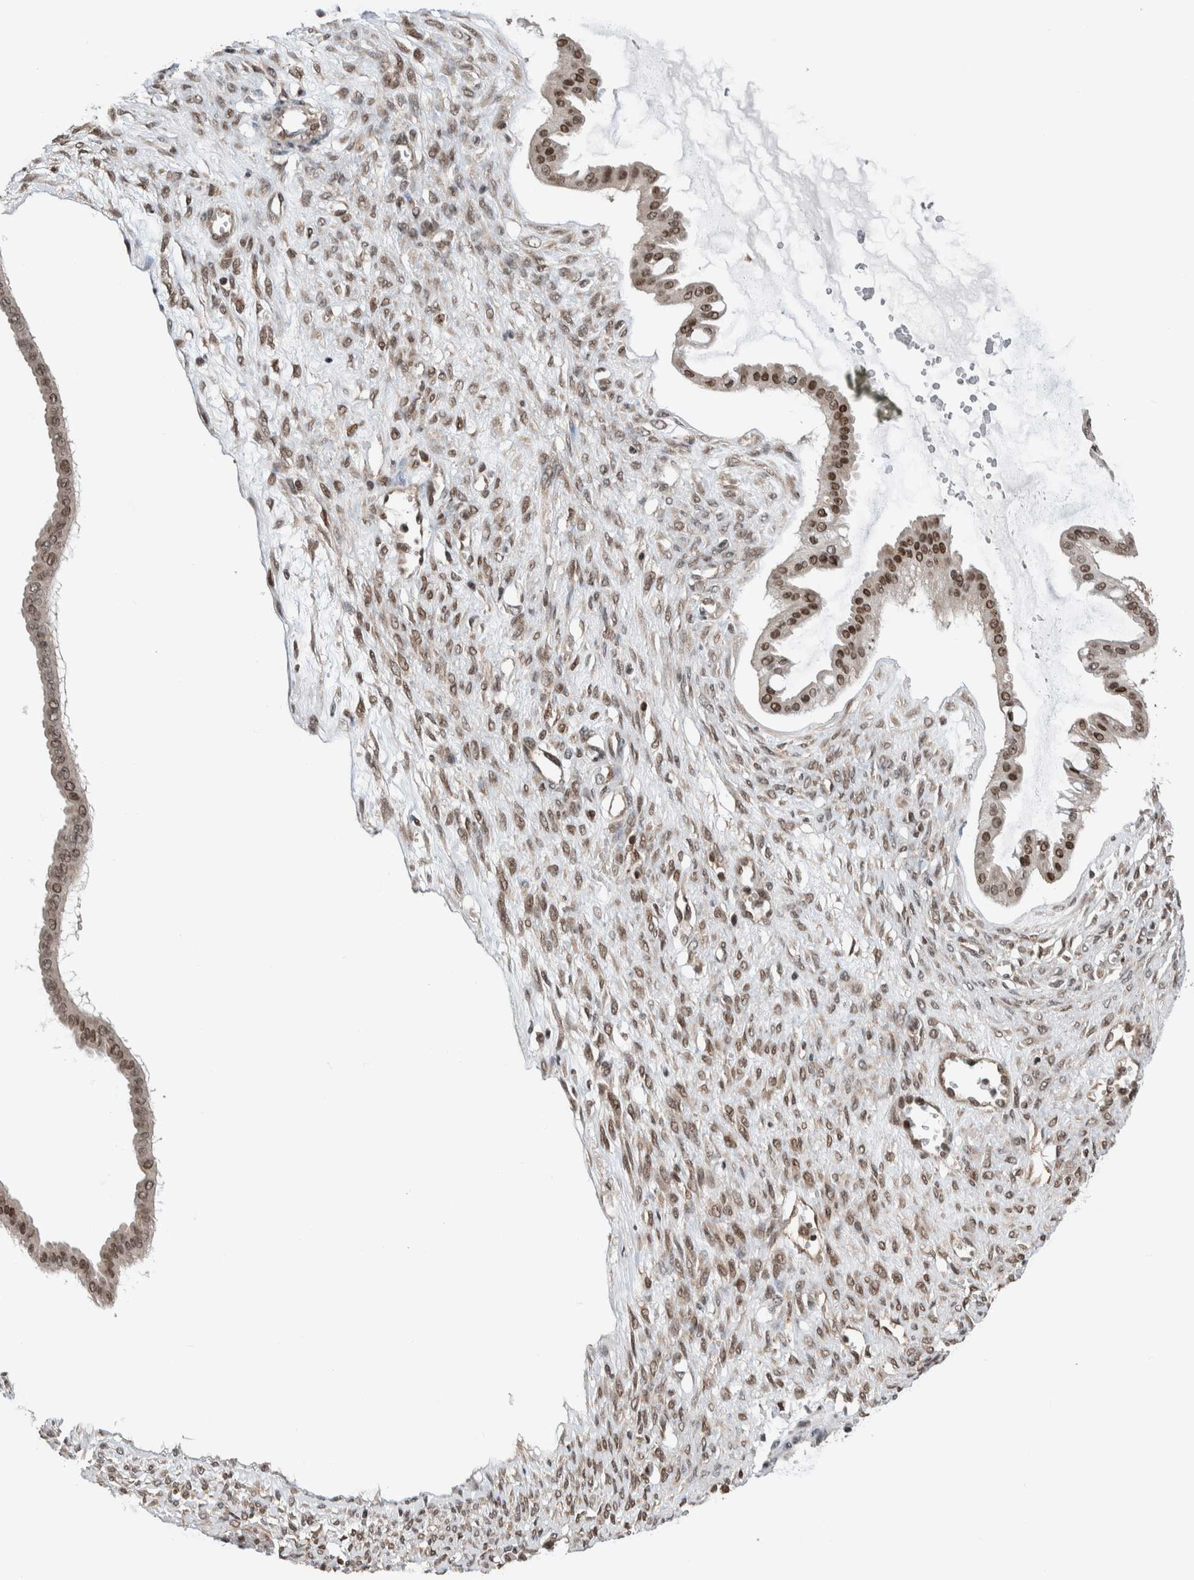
{"staining": {"intensity": "moderate", "quantity": ">75%", "location": "nuclear"}, "tissue": "ovarian cancer", "cell_type": "Tumor cells", "image_type": "cancer", "snomed": [{"axis": "morphology", "description": "Cystadenocarcinoma, mucinous, NOS"}, {"axis": "topography", "description": "Ovary"}], "caption": "Brown immunohistochemical staining in human mucinous cystadenocarcinoma (ovarian) reveals moderate nuclear positivity in approximately >75% of tumor cells. (Stains: DAB in brown, nuclei in blue, Microscopy: brightfield microscopy at high magnification).", "gene": "NPLOC4", "patient": {"sex": "female", "age": 73}}